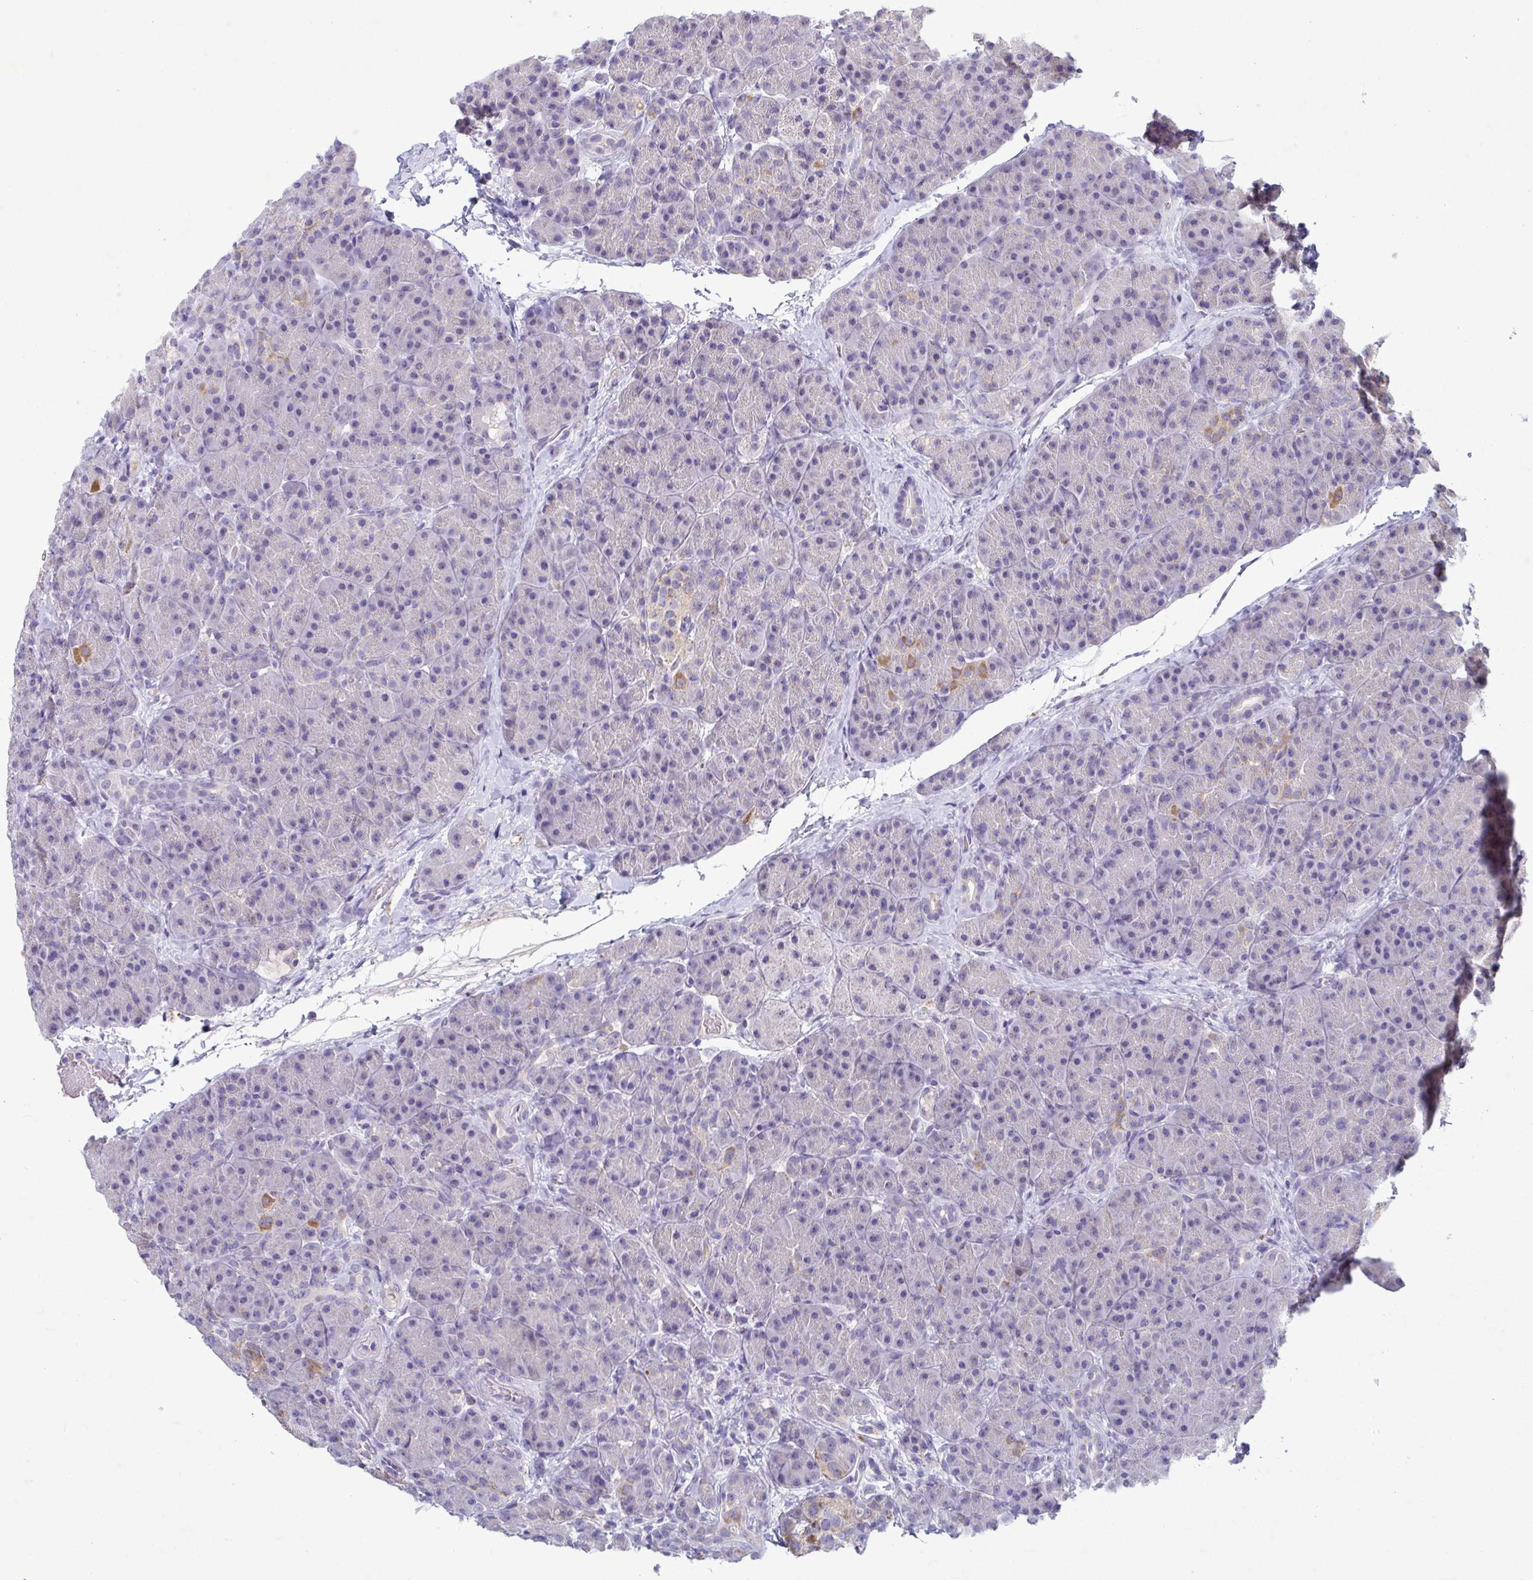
{"staining": {"intensity": "moderate", "quantity": "<25%", "location": "cytoplasmic/membranous"}, "tissue": "pancreas", "cell_type": "Exocrine glandular cells", "image_type": "normal", "snomed": [{"axis": "morphology", "description": "Normal tissue, NOS"}, {"axis": "topography", "description": "Pancreas"}], "caption": "A high-resolution histopathology image shows immunohistochemistry (IHC) staining of unremarkable pancreas, which demonstrates moderate cytoplasmic/membranous staining in about <25% of exocrine glandular cells. The staining is performed using DAB brown chromogen to label protein expression. The nuclei are counter-stained blue using hematoxylin.", "gene": "GALNT13", "patient": {"sex": "male", "age": 57}}